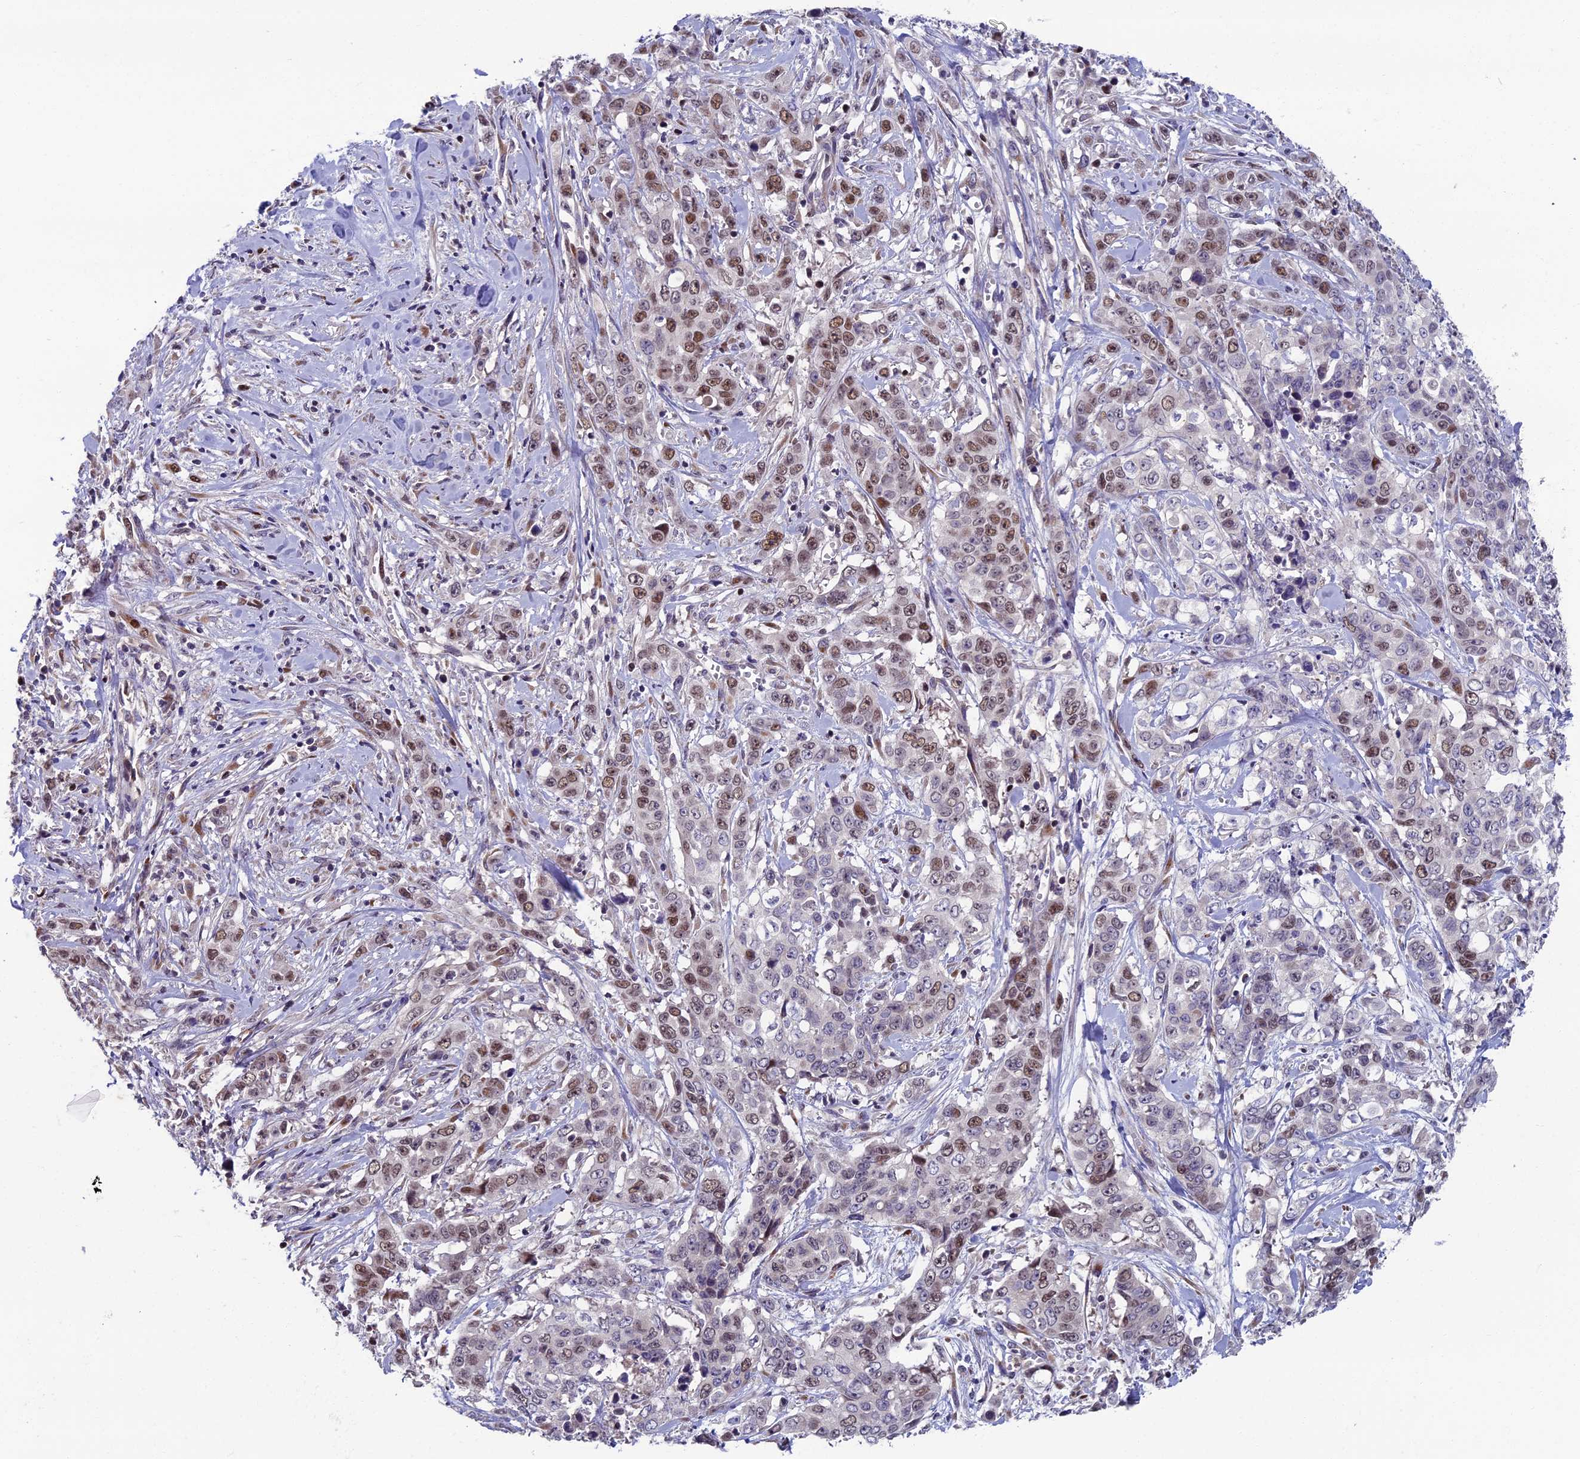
{"staining": {"intensity": "moderate", "quantity": ">75%", "location": "nuclear"}, "tissue": "stomach cancer", "cell_type": "Tumor cells", "image_type": "cancer", "snomed": [{"axis": "morphology", "description": "Adenocarcinoma, NOS"}, {"axis": "topography", "description": "Stomach, upper"}], "caption": "DAB immunohistochemical staining of human stomach adenocarcinoma demonstrates moderate nuclear protein expression in about >75% of tumor cells.", "gene": "LIG1", "patient": {"sex": "male", "age": 62}}